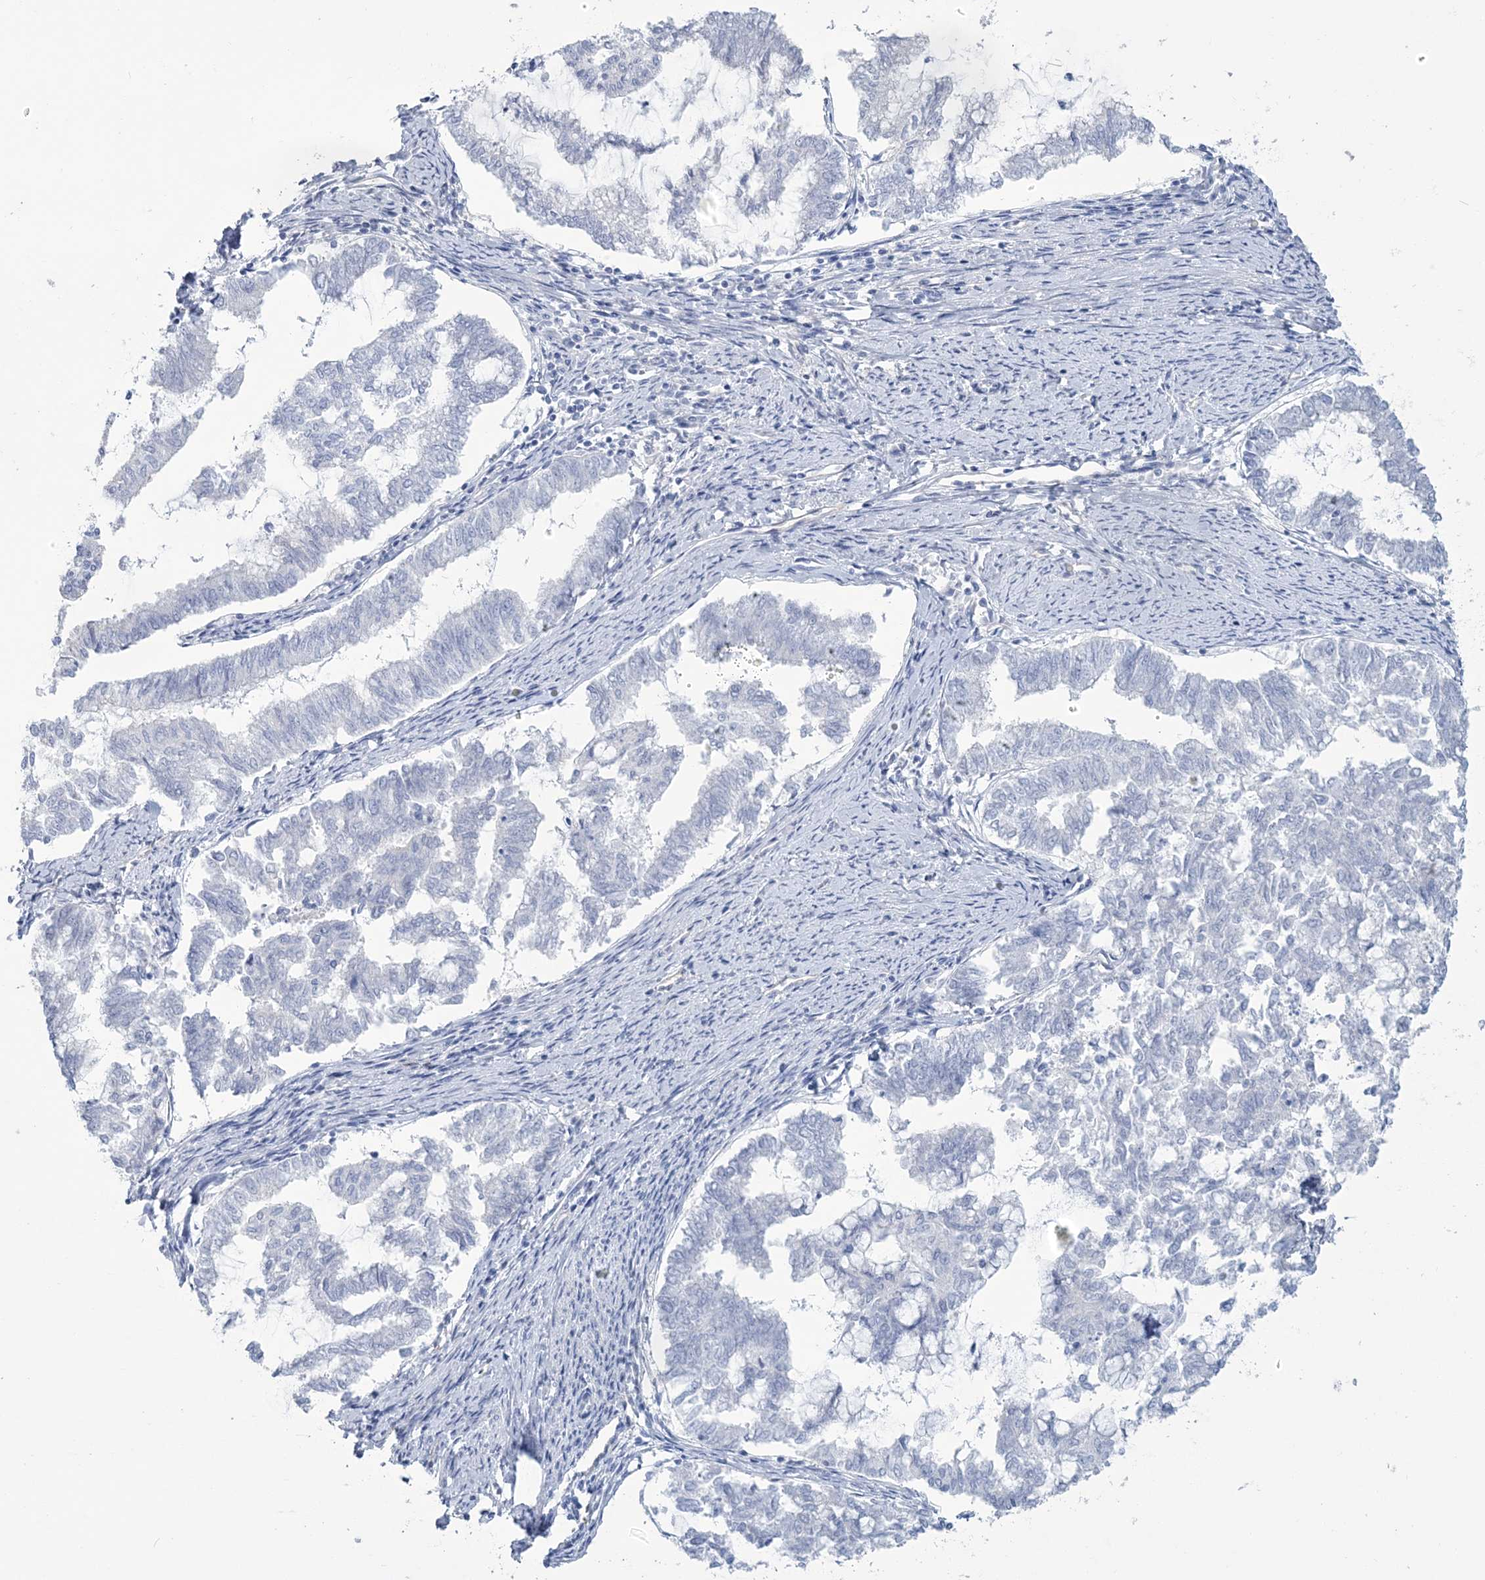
{"staining": {"intensity": "negative", "quantity": "none", "location": "none"}, "tissue": "endometrial cancer", "cell_type": "Tumor cells", "image_type": "cancer", "snomed": [{"axis": "morphology", "description": "Adenocarcinoma, NOS"}, {"axis": "topography", "description": "Endometrium"}], "caption": "Protein analysis of endometrial cancer (adenocarcinoma) shows no significant expression in tumor cells. Nuclei are stained in blue.", "gene": "RAB11FIP5", "patient": {"sex": "female", "age": 79}}